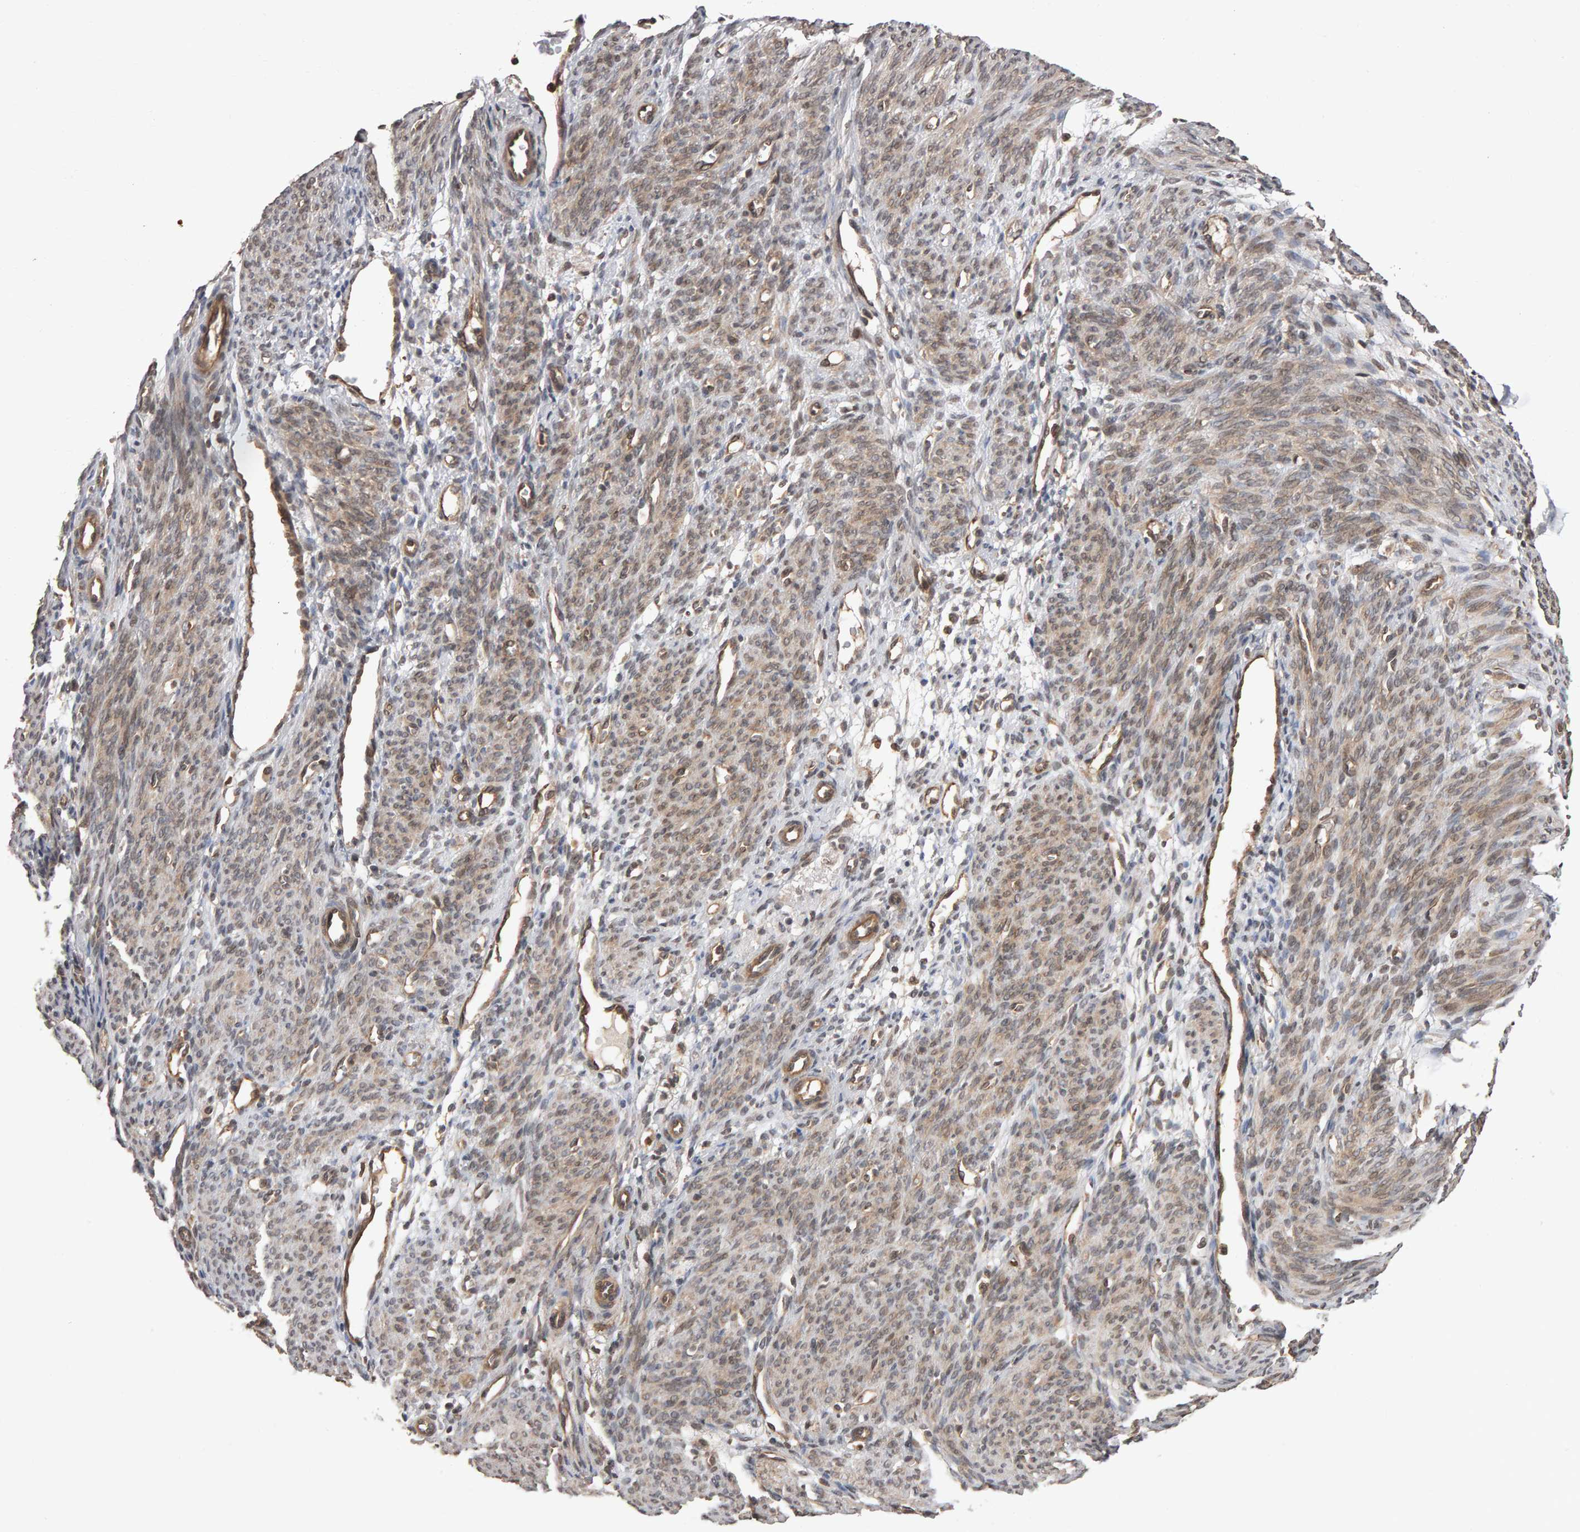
{"staining": {"intensity": "negative", "quantity": "none", "location": "none"}, "tissue": "endometrium", "cell_type": "Cells in endometrial stroma", "image_type": "normal", "snomed": [{"axis": "morphology", "description": "Normal tissue, NOS"}, {"axis": "morphology", "description": "Adenocarcinoma, NOS"}, {"axis": "topography", "description": "Endometrium"}, {"axis": "topography", "description": "Ovary"}], "caption": "Immunohistochemistry micrograph of normal endometrium: endometrium stained with DAB (3,3'-diaminobenzidine) displays no significant protein staining in cells in endometrial stroma. Nuclei are stained in blue.", "gene": "SCRIB", "patient": {"sex": "female", "age": 68}}